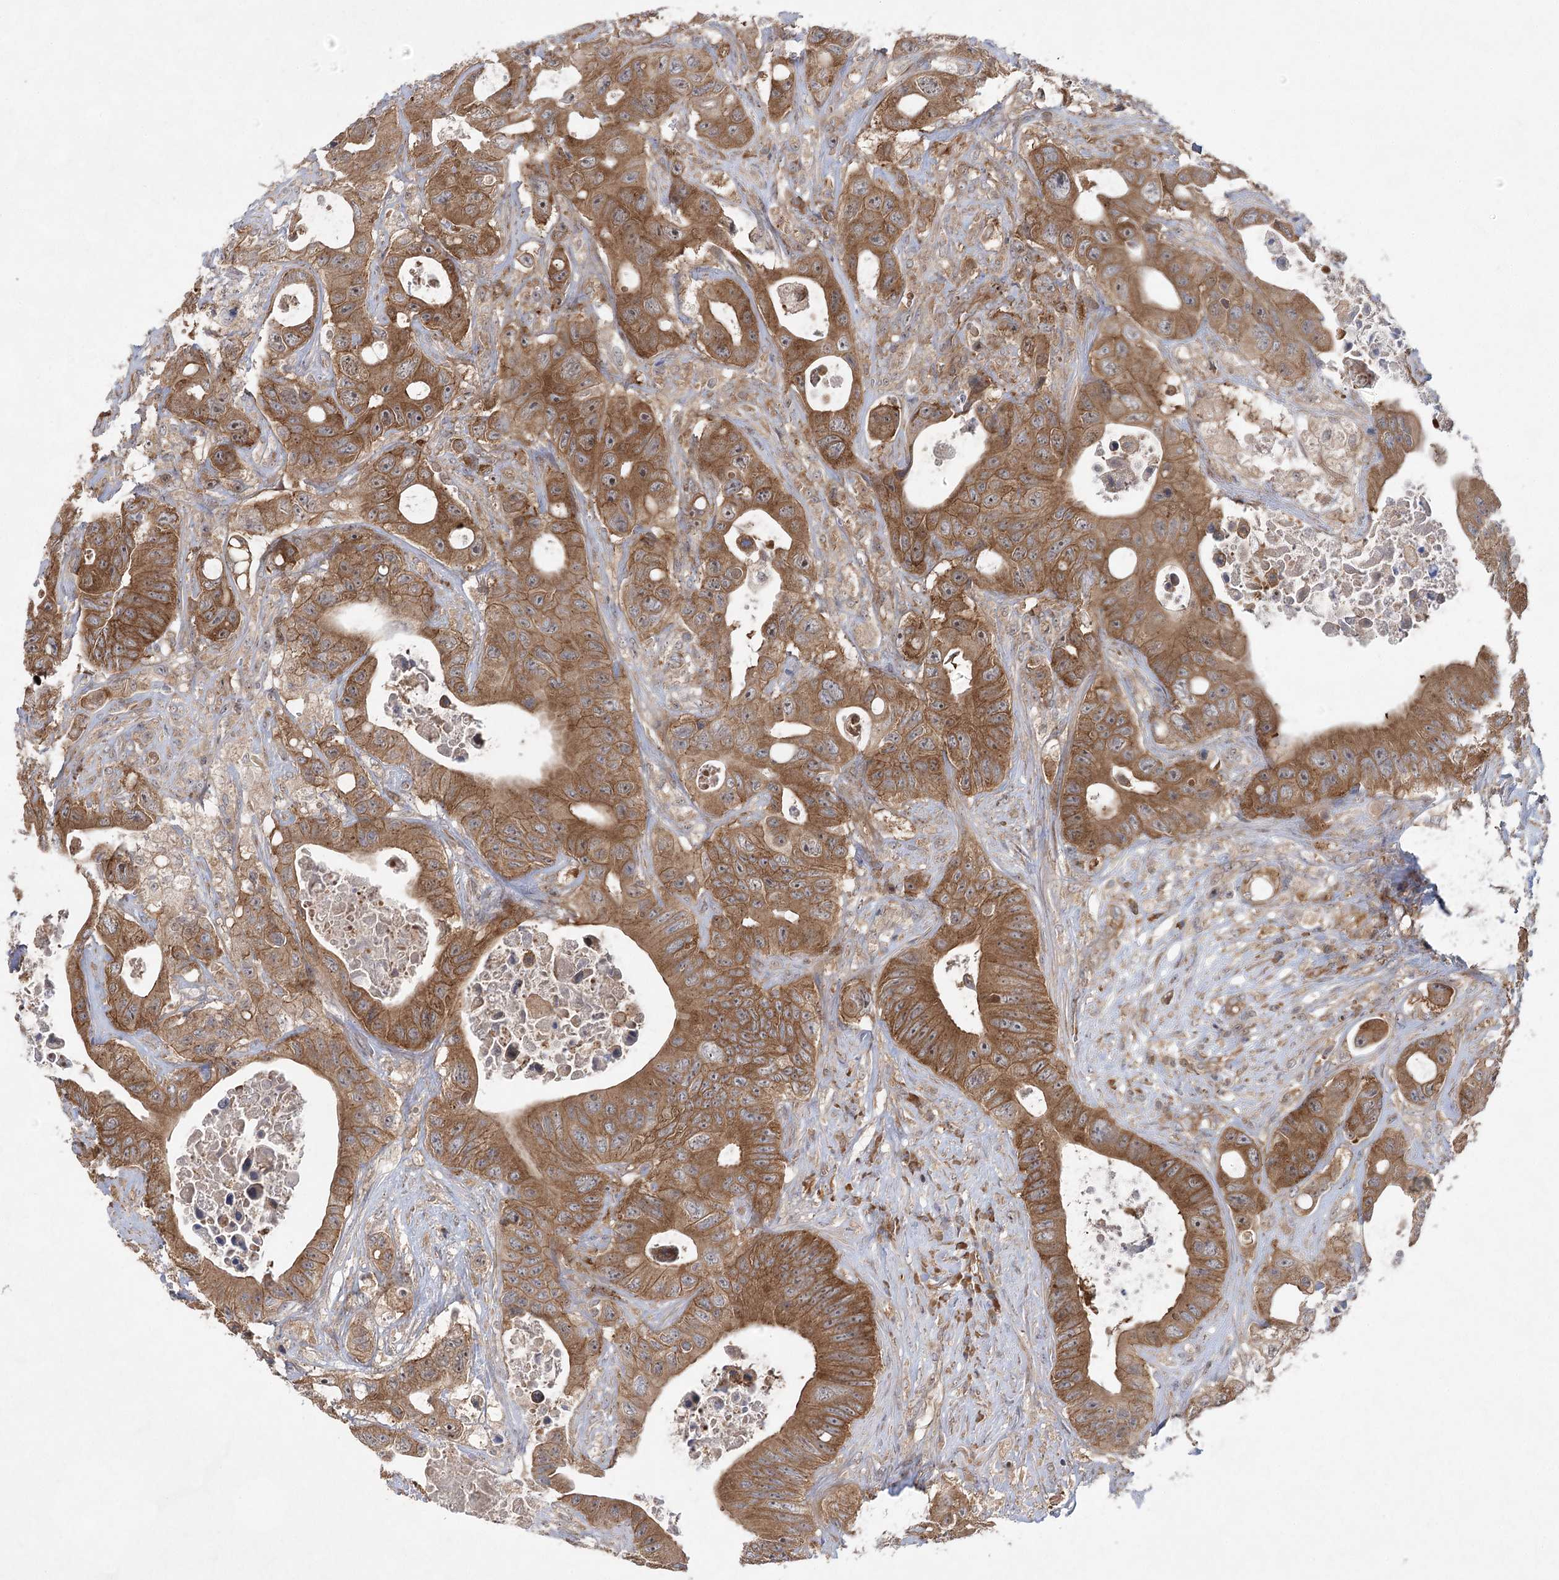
{"staining": {"intensity": "moderate", "quantity": ">75%", "location": "cytoplasmic/membranous"}, "tissue": "colorectal cancer", "cell_type": "Tumor cells", "image_type": "cancer", "snomed": [{"axis": "morphology", "description": "Adenocarcinoma, NOS"}, {"axis": "topography", "description": "Colon"}], "caption": "The immunohistochemical stain highlights moderate cytoplasmic/membranous expression in tumor cells of colorectal cancer (adenocarcinoma) tissue.", "gene": "EIF3A", "patient": {"sex": "female", "age": 46}}